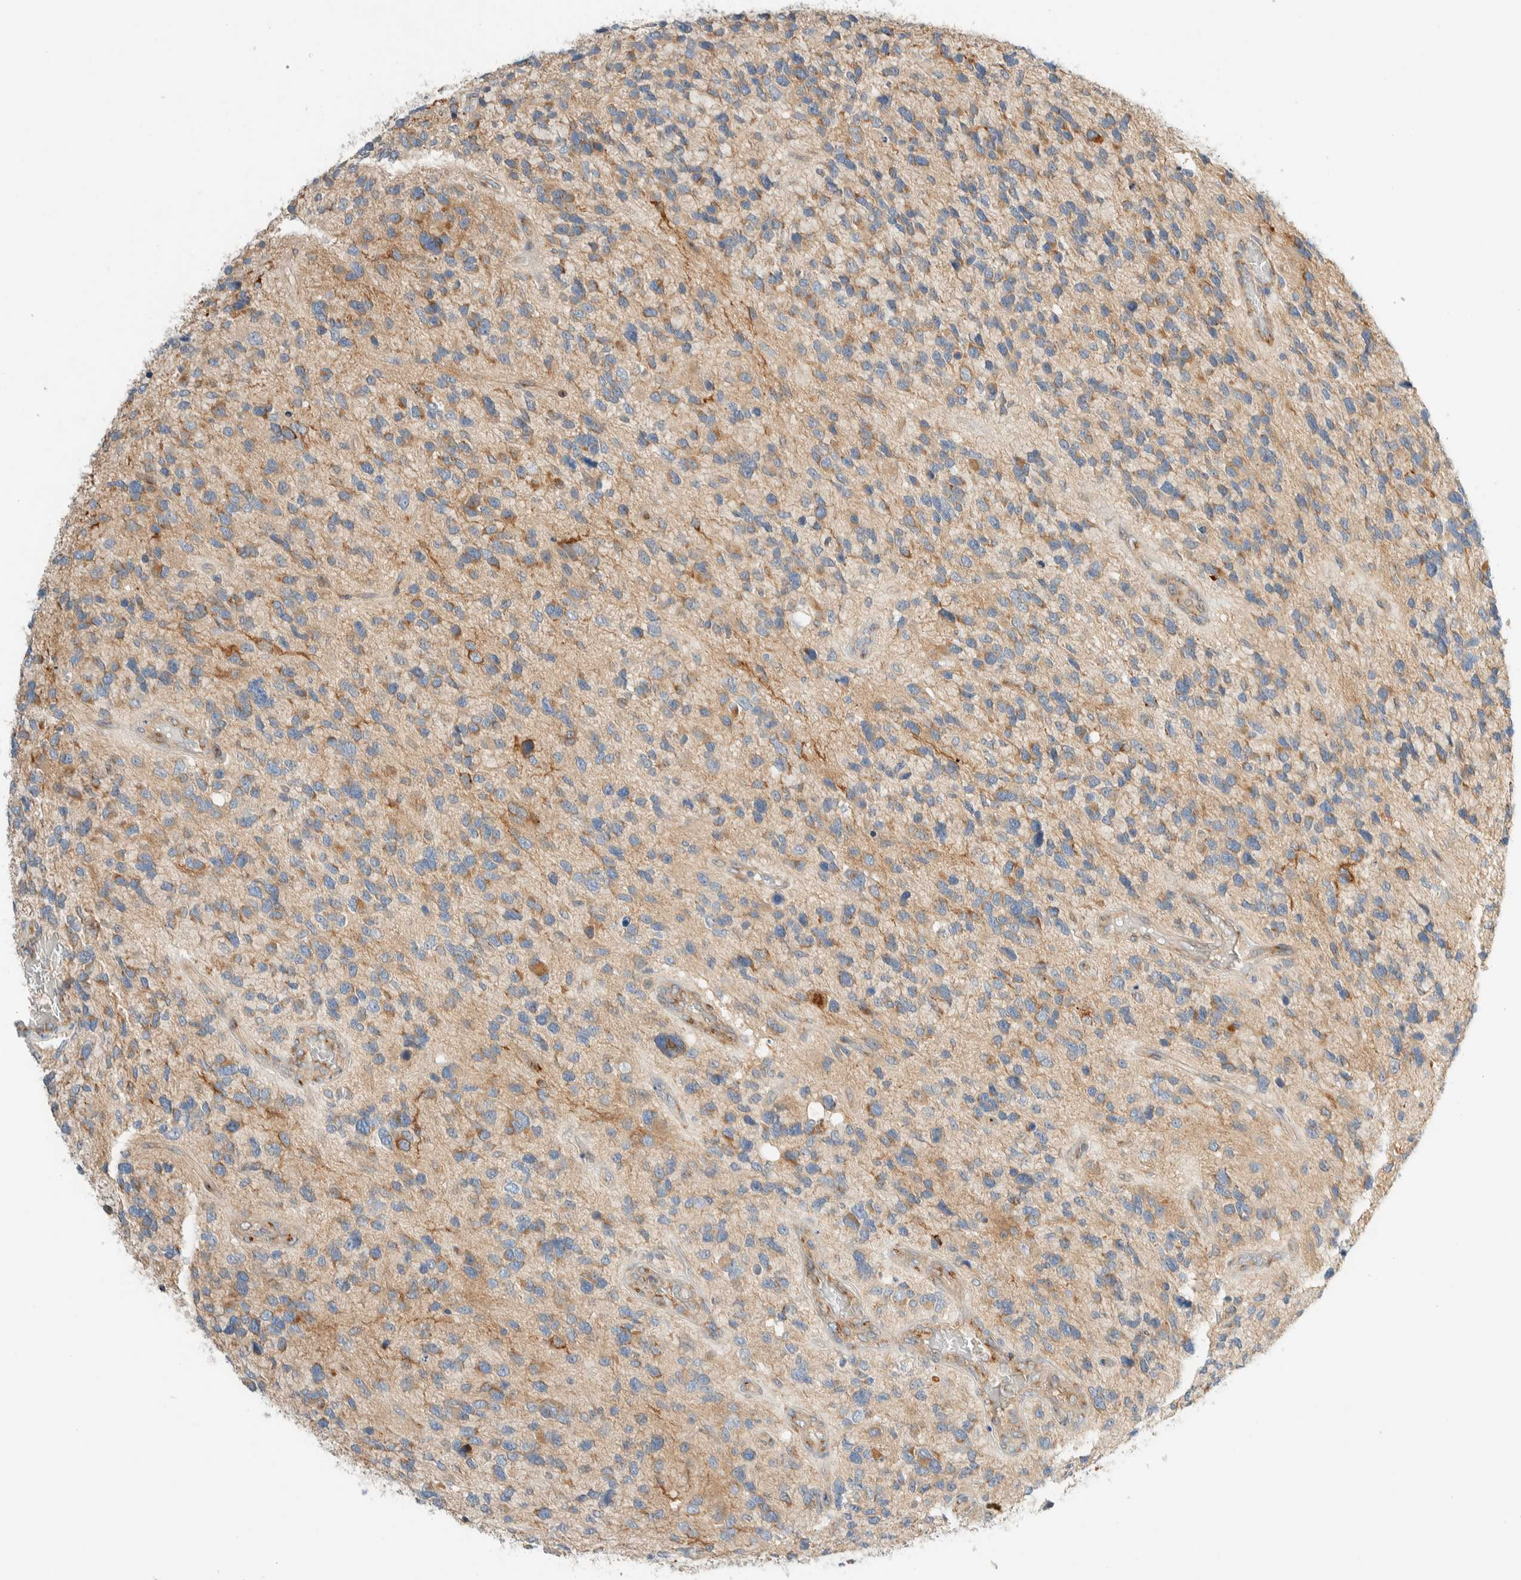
{"staining": {"intensity": "weak", "quantity": ">75%", "location": "cytoplasmic/membranous"}, "tissue": "glioma", "cell_type": "Tumor cells", "image_type": "cancer", "snomed": [{"axis": "morphology", "description": "Glioma, malignant, High grade"}, {"axis": "topography", "description": "Brain"}], "caption": "This is a photomicrograph of IHC staining of glioma, which shows weak staining in the cytoplasmic/membranous of tumor cells.", "gene": "TMEM184B", "patient": {"sex": "female", "age": 58}}